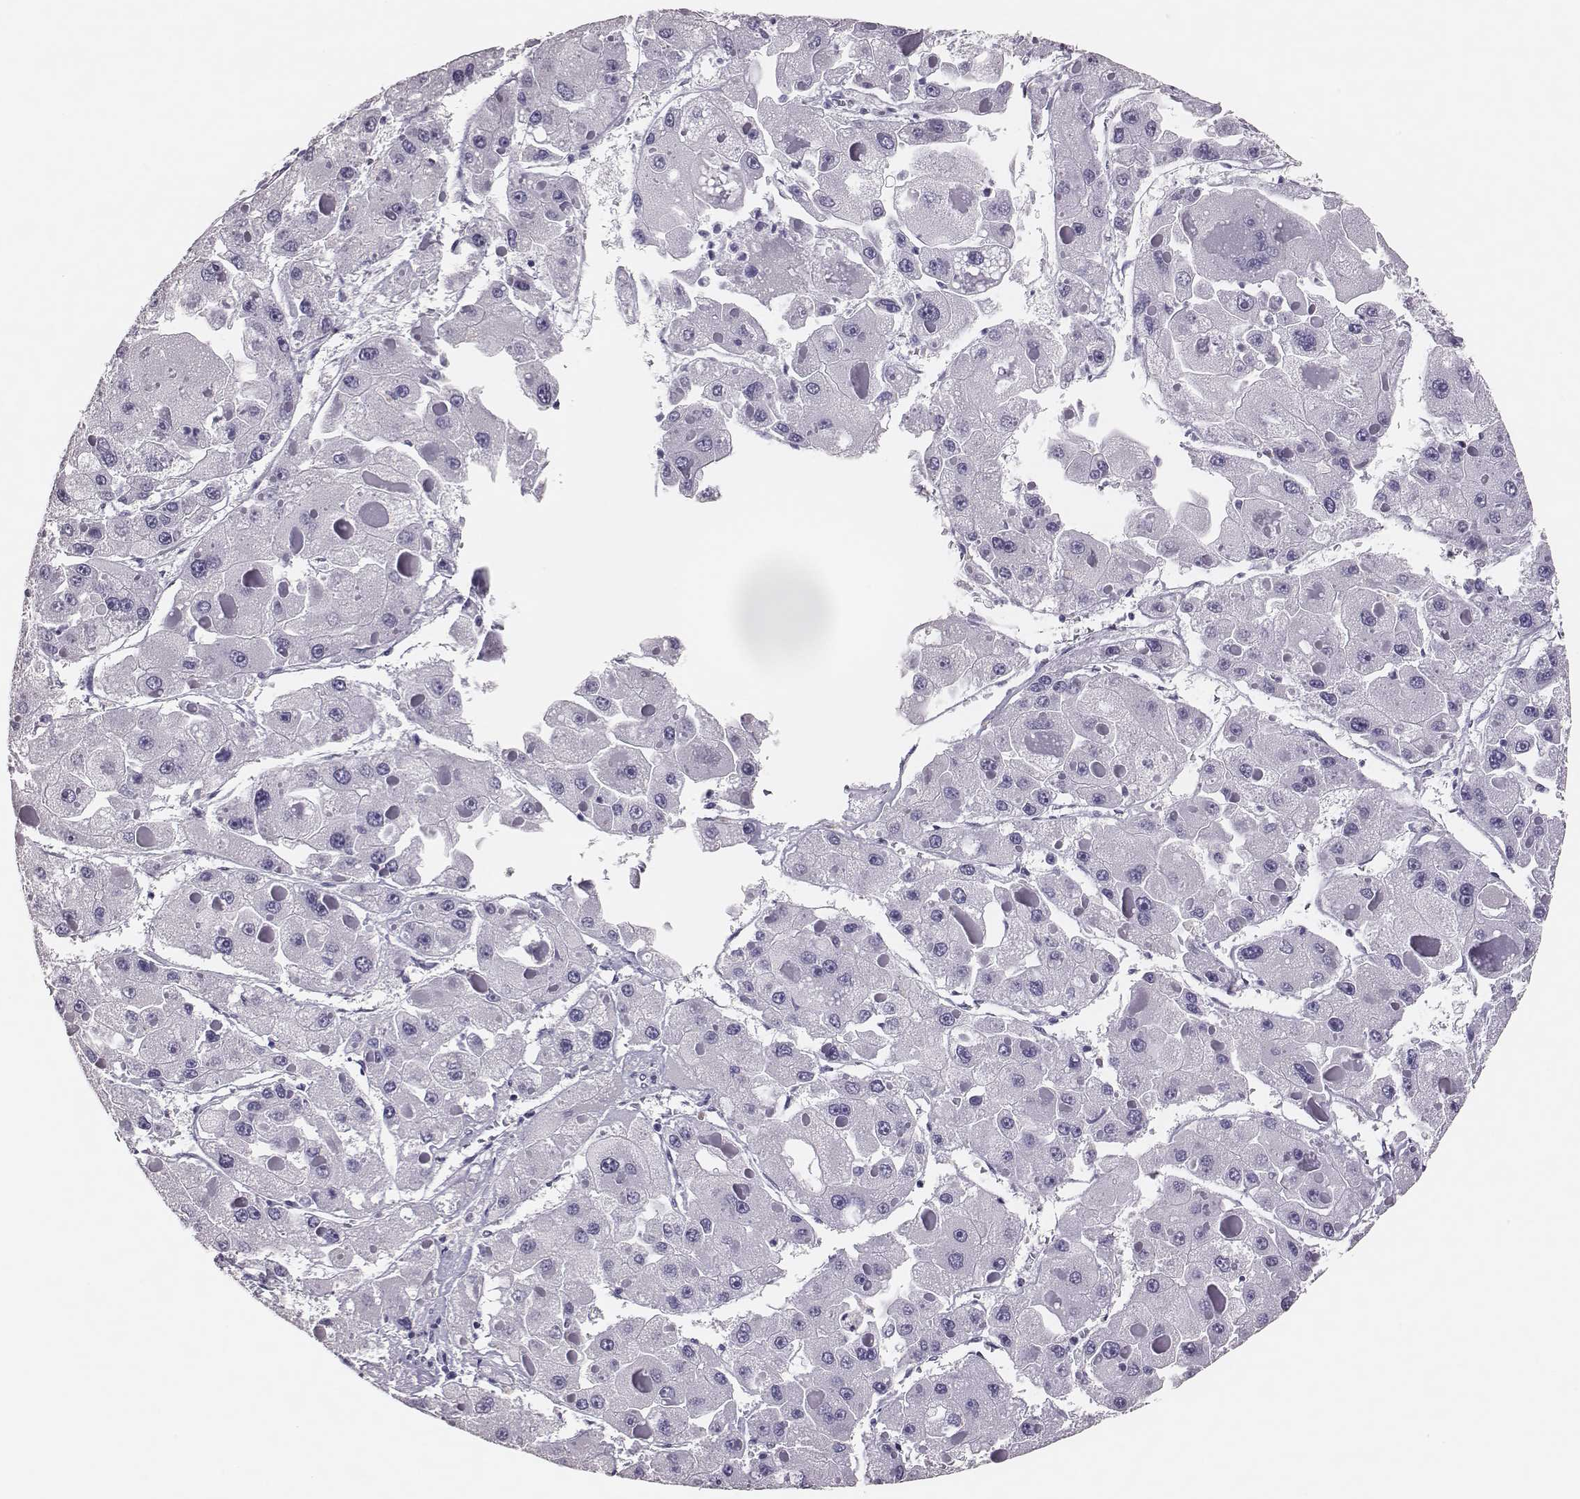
{"staining": {"intensity": "negative", "quantity": "none", "location": "none"}, "tissue": "liver cancer", "cell_type": "Tumor cells", "image_type": "cancer", "snomed": [{"axis": "morphology", "description": "Carcinoma, Hepatocellular, NOS"}, {"axis": "topography", "description": "Liver"}], "caption": "DAB (3,3'-diaminobenzidine) immunohistochemical staining of liver cancer (hepatocellular carcinoma) shows no significant positivity in tumor cells.", "gene": "H1-6", "patient": {"sex": "female", "age": 73}}